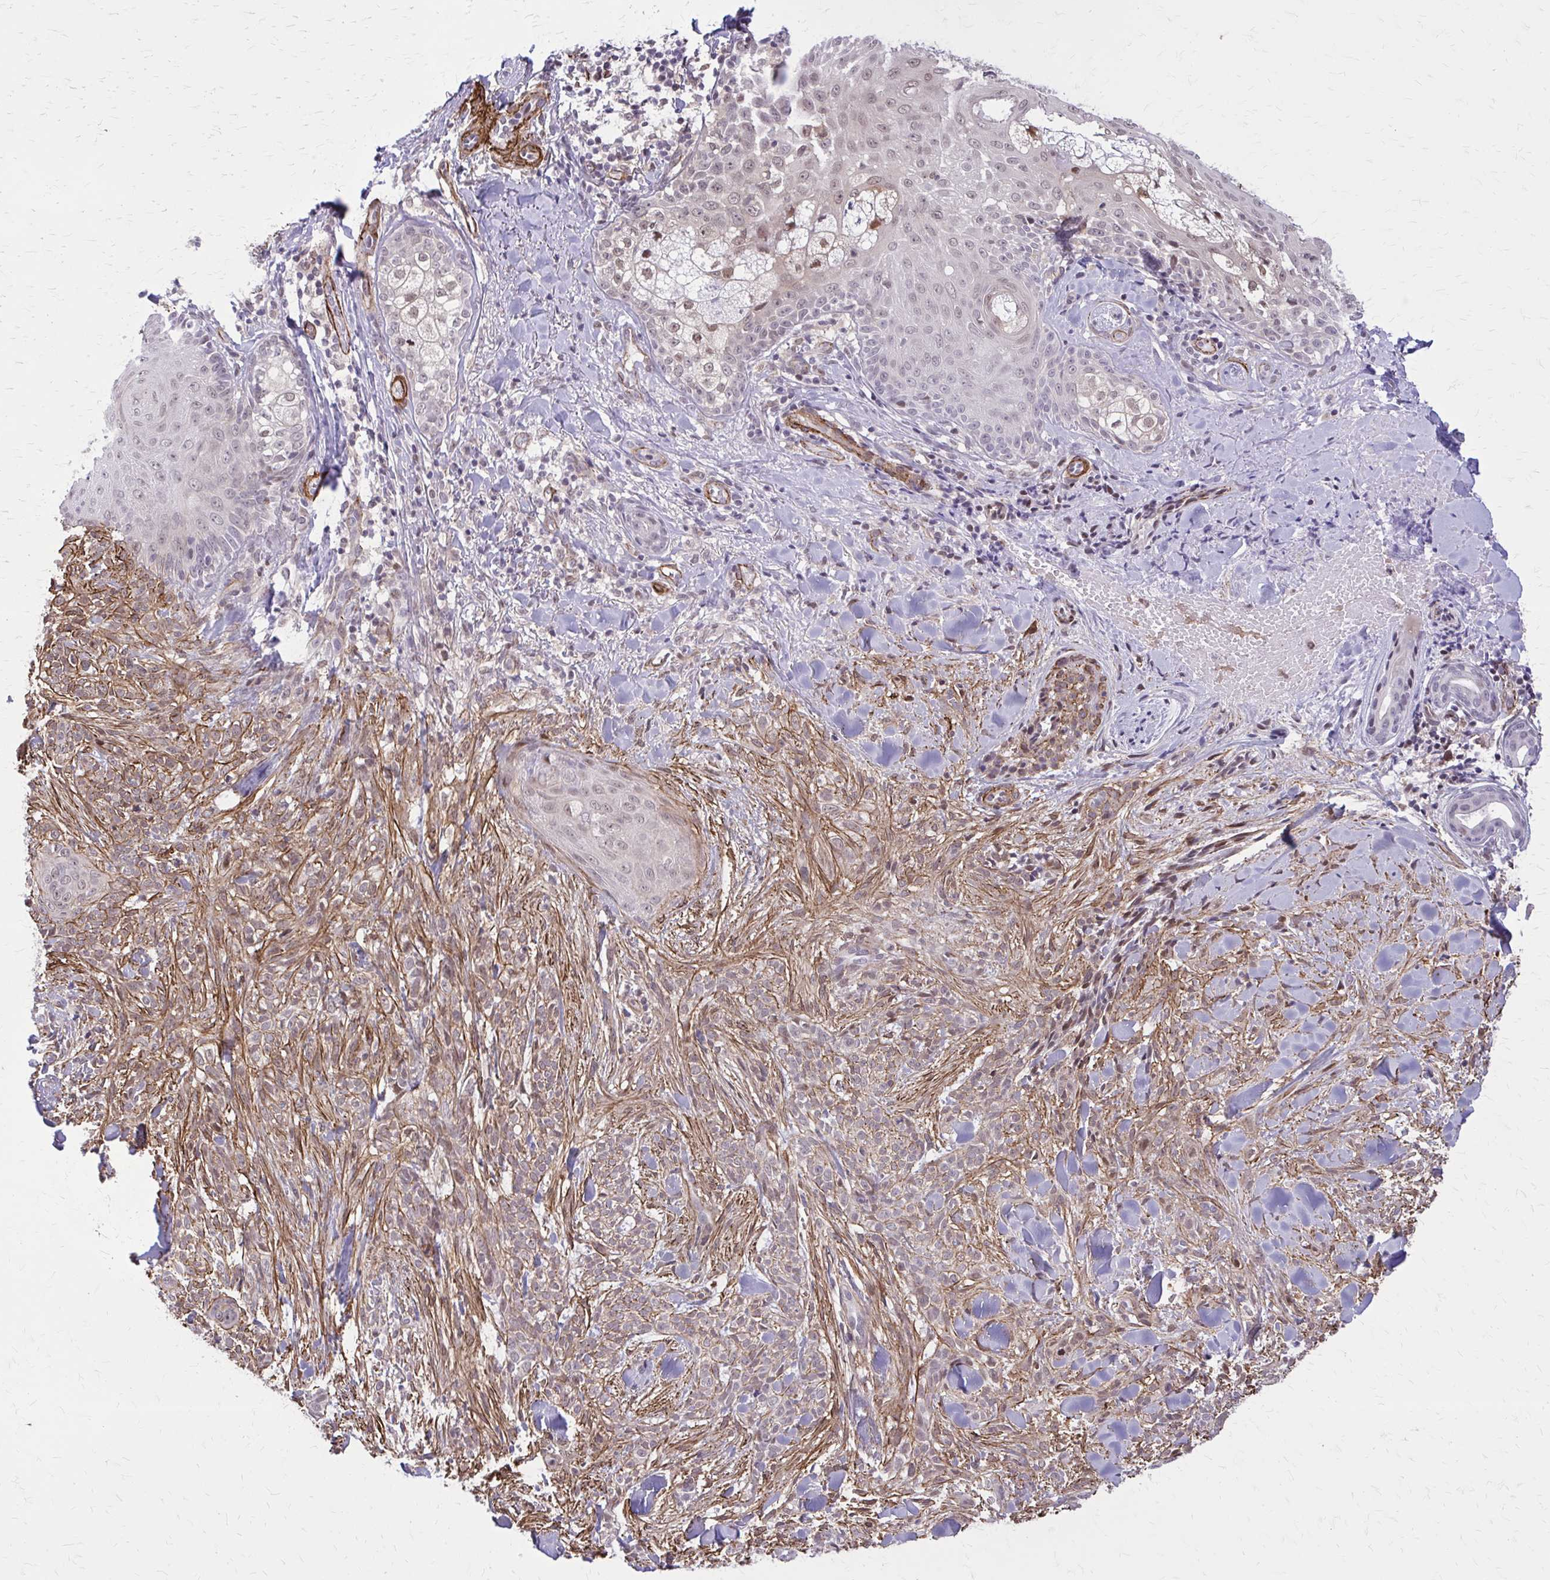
{"staining": {"intensity": "moderate", "quantity": ">75%", "location": "cytoplasmic/membranous"}, "tissue": "skin cancer", "cell_type": "Tumor cells", "image_type": "cancer", "snomed": [{"axis": "morphology", "description": "Basal cell carcinoma"}, {"axis": "topography", "description": "Skin"}], "caption": "Brown immunohistochemical staining in skin basal cell carcinoma reveals moderate cytoplasmic/membranous positivity in about >75% of tumor cells. (DAB (3,3'-diaminobenzidine) IHC, brown staining for protein, blue staining for nuclei).", "gene": "NRBF2", "patient": {"sex": "female", "age": 48}}